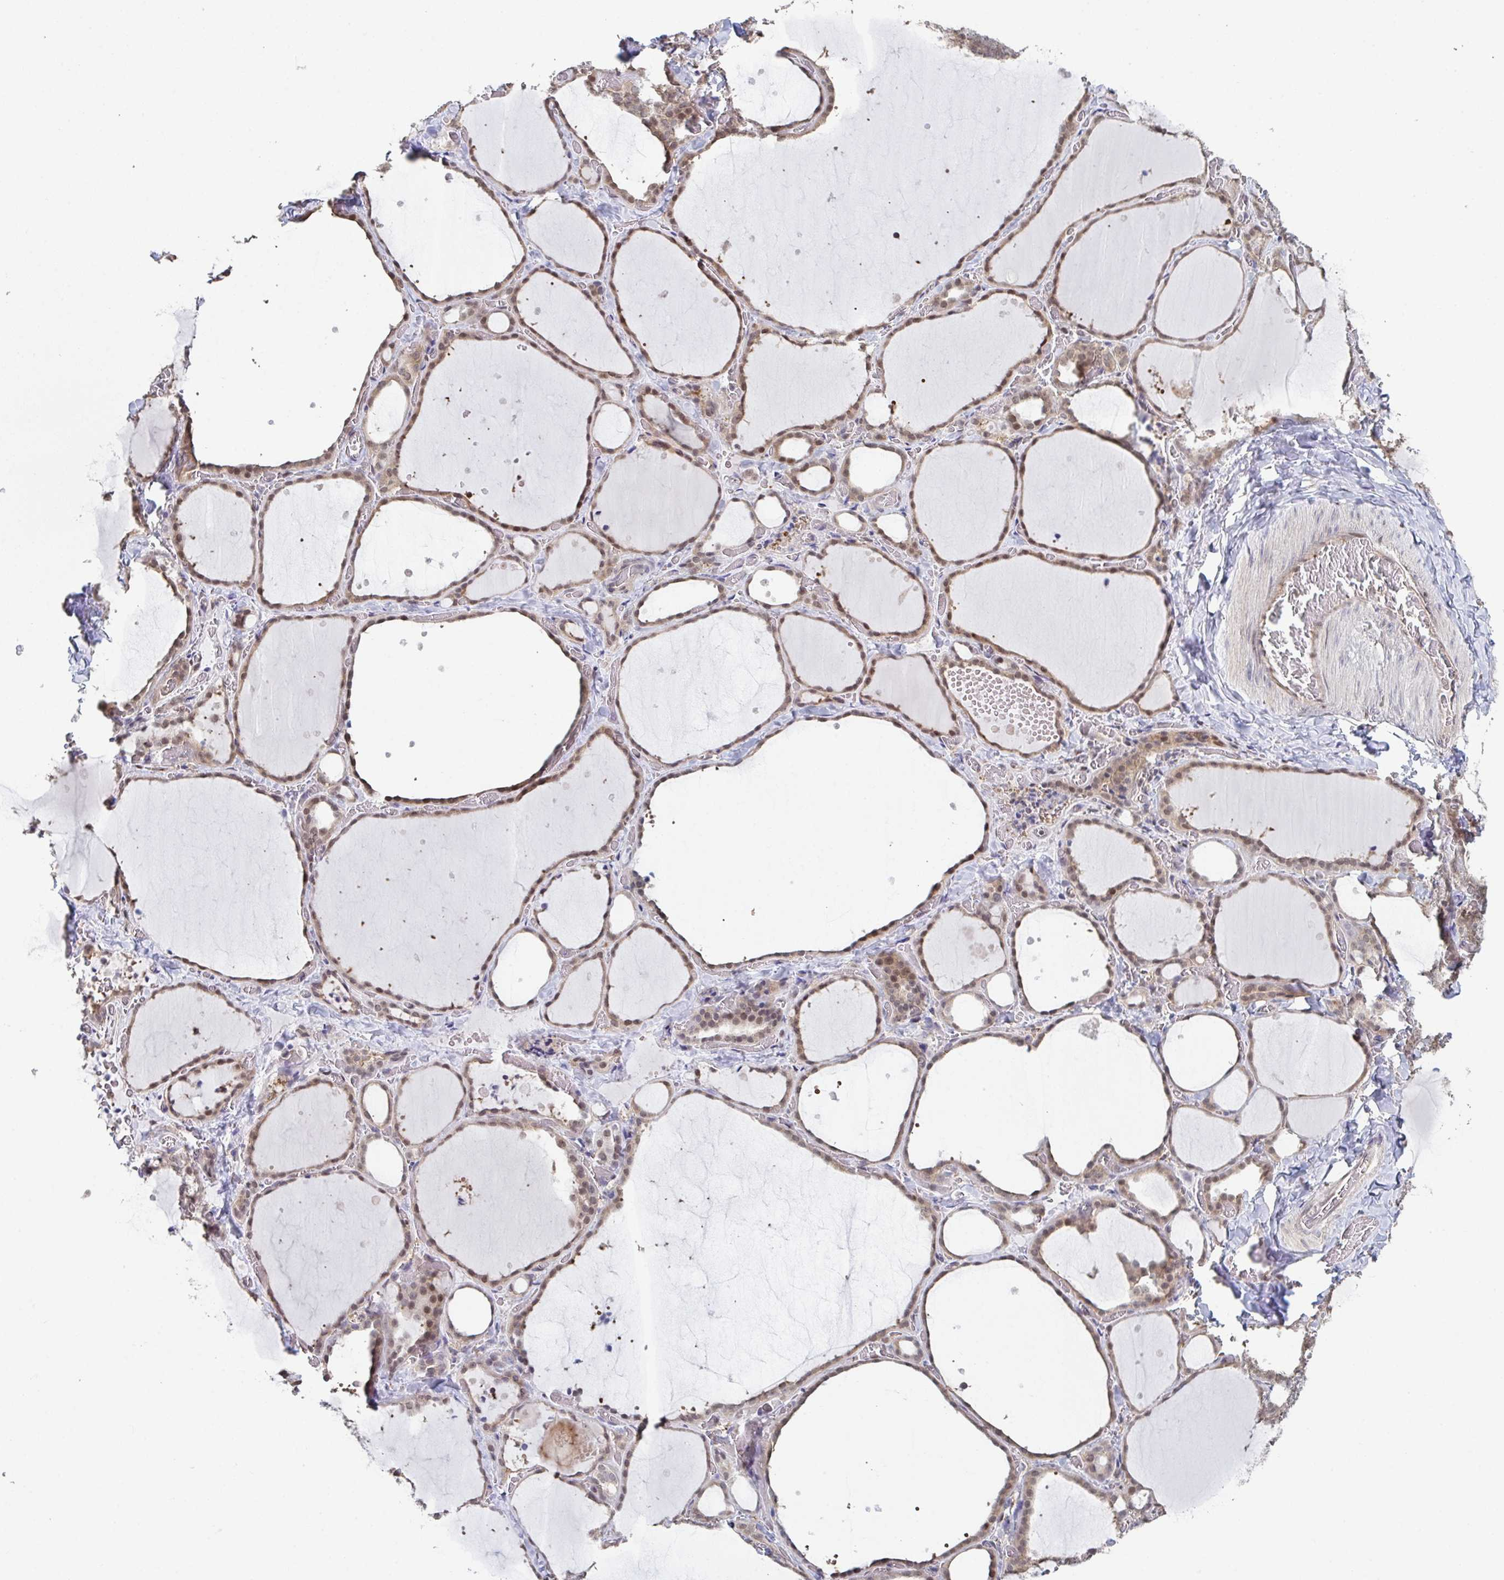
{"staining": {"intensity": "moderate", "quantity": ">75%", "location": "cytoplasmic/membranous,nuclear"}, "tissue": "thyroid gland", "cell_type": "Glandular cells", "image_type": "normal", "snomed": [{"axis": "morphology", "description": "Normal tissue, NOS"}, {"axis": "topography", "description": "Thyroid gland"}], "caption": "Protein staining of benign thyroid gland reveals moderate cytoplasmic/membranous,nuclear expression in about >75% of glandular cells.", "gene": "ACD", "patient": {"sex": "female", "age": 36}}